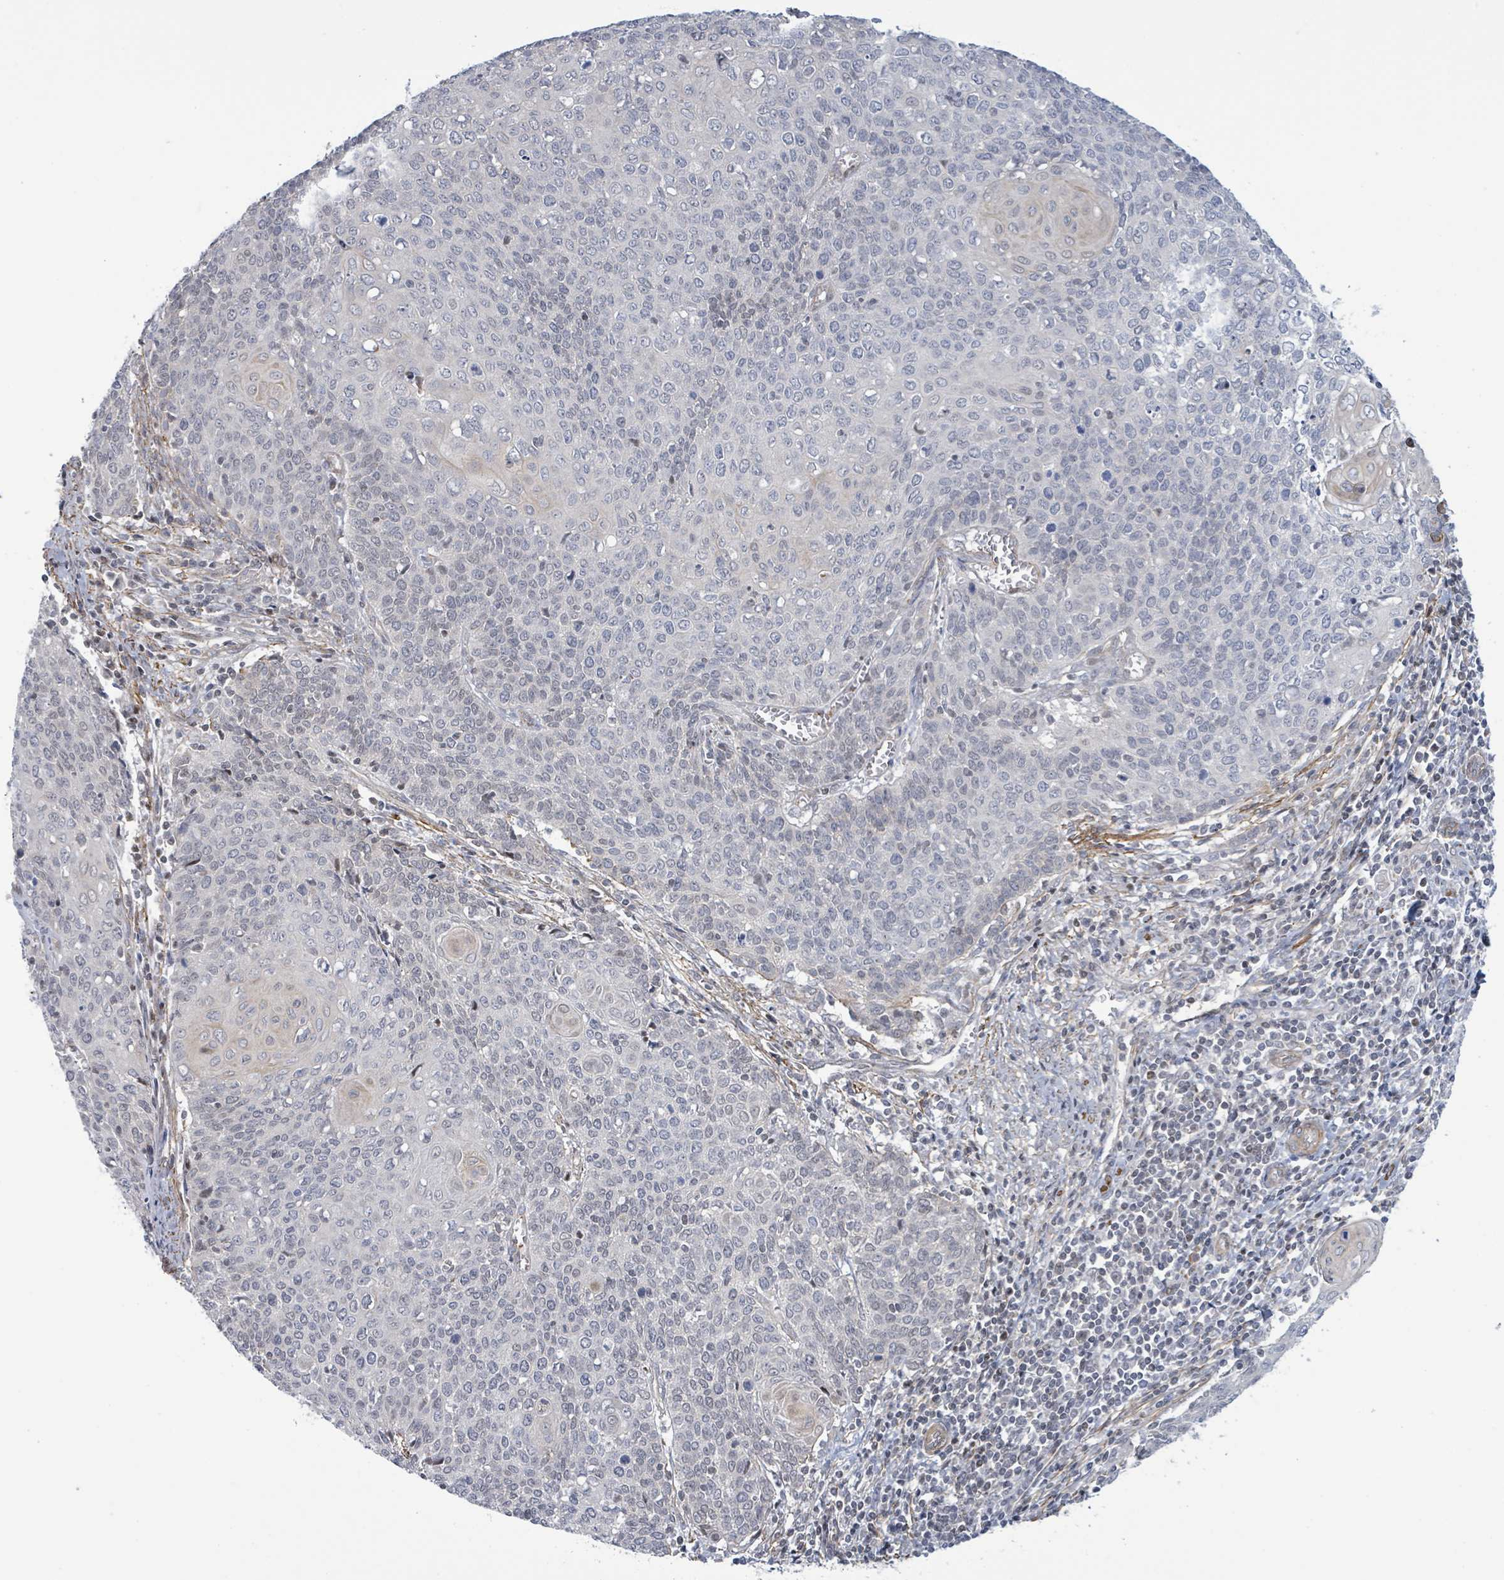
{"staining": {"intensity": "negative", "quantity": "none", "location": "none"}, "tissue": "cervical cancer", "cell_type": "Tumor cells", "image_type": "cancer", "snomed": [{"axis": "morphology", "description": "Squamous cell carcinoma, NOS"}, {"axis": "topography", "description": "Cervix"}], "caption": "Immunohistochemical staining of cervical cancer (squamous cell carcinoma) demonstrates no significant staining in tumor cells. (Brightfield microscopy of DAB (3,3'-diaminobenzidine) immunohistochemistry (IHC) at high magnification).", "gene": "DMRTC1B", "patient": {"sex": "female", "age": 39}}